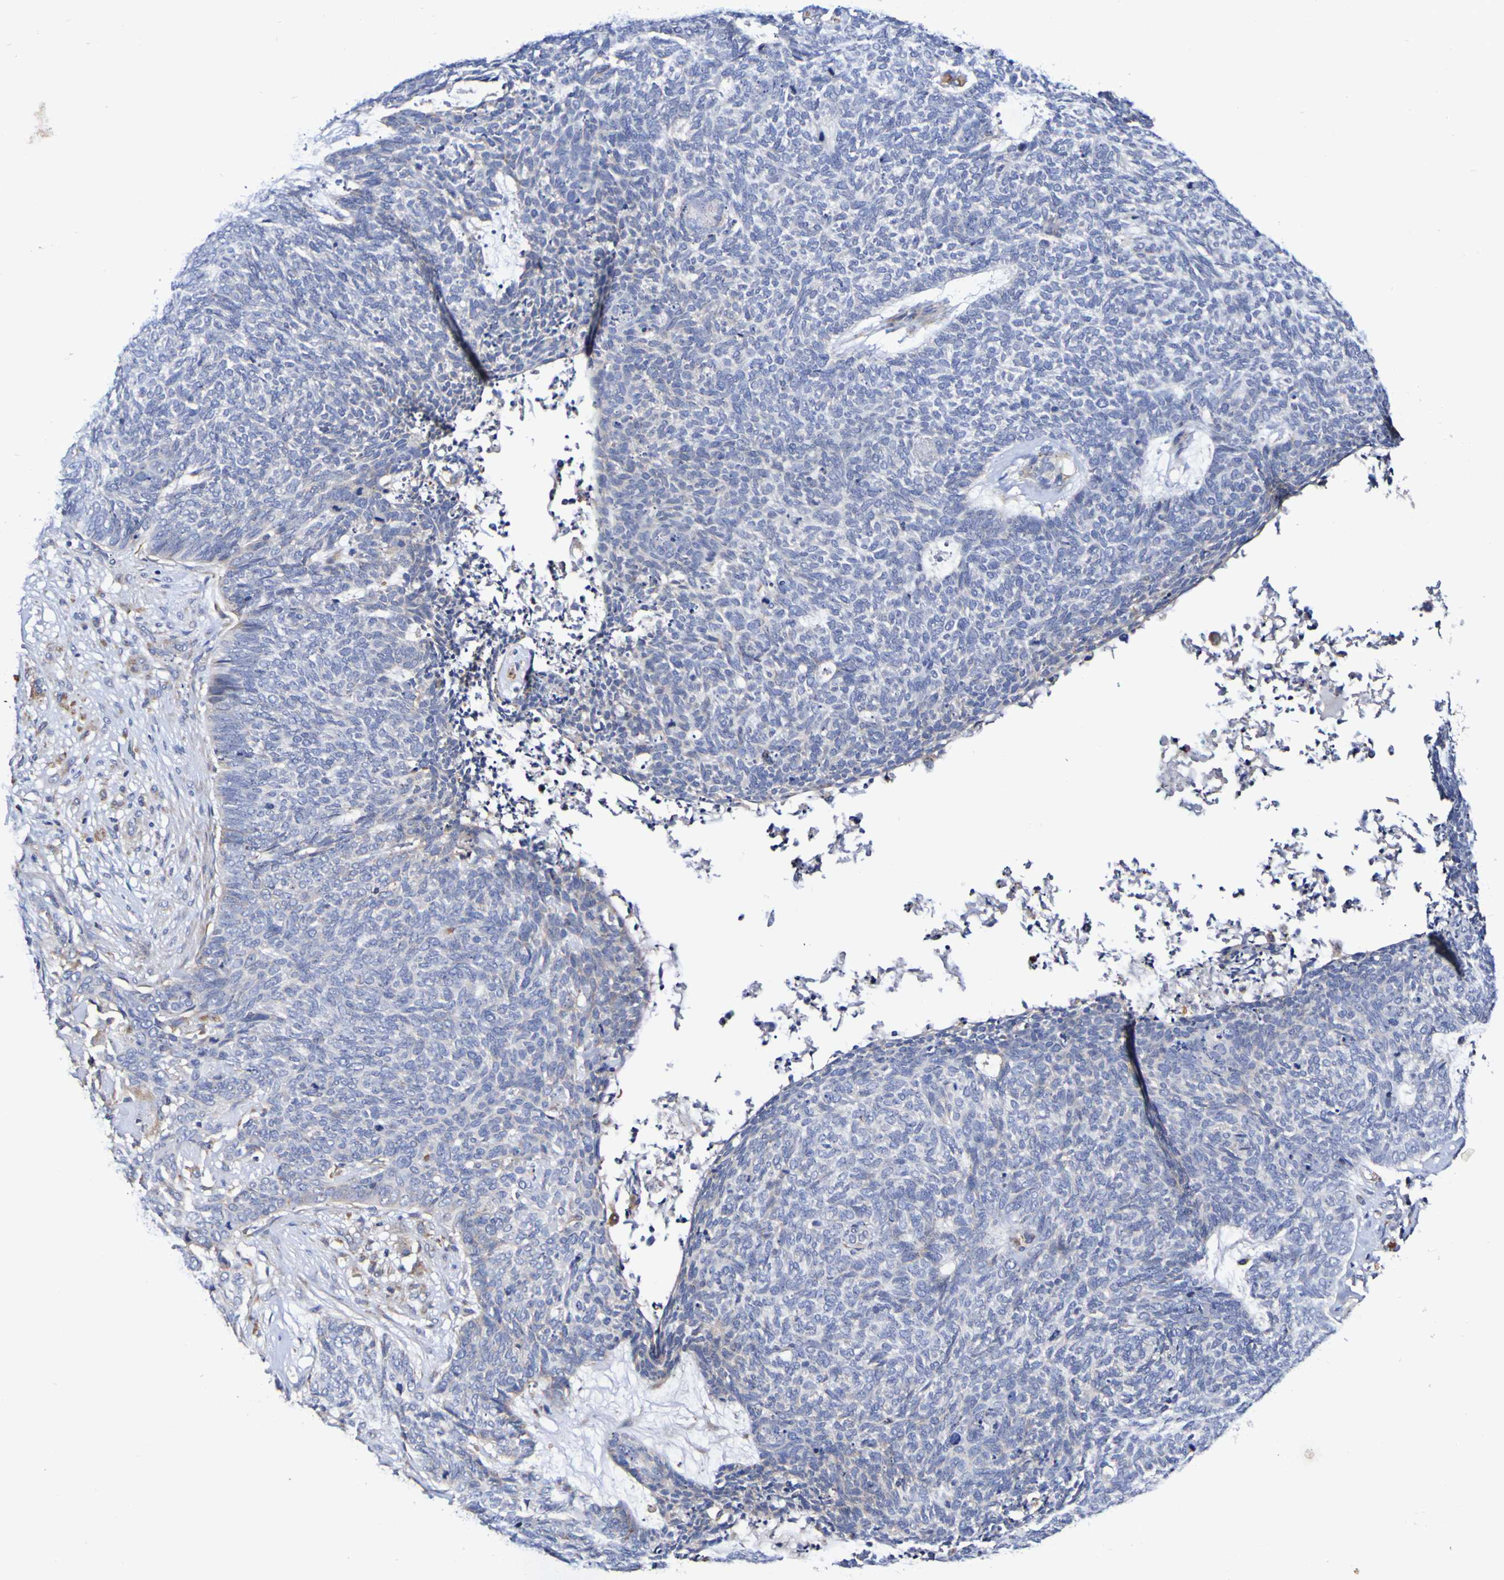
{"staining": {"intensity": "negative", "quantity": "none", "location": "none"}, "tissue": "skin cancer", "cell_type": "Tumor cells", "image_type": "cancer", "snomed": [{"axis": "morphology", "description": "Basal cell carcinoma"}, {"axis": "topography", "description": "Skin"}], "caption": "DAB immunohistochemical staining of human basal cell carcinoma (skin) demonstrates no significant expression in tumor cells.", "gene": "WNT4", "patient": {"sex": "female", "age": 84}}